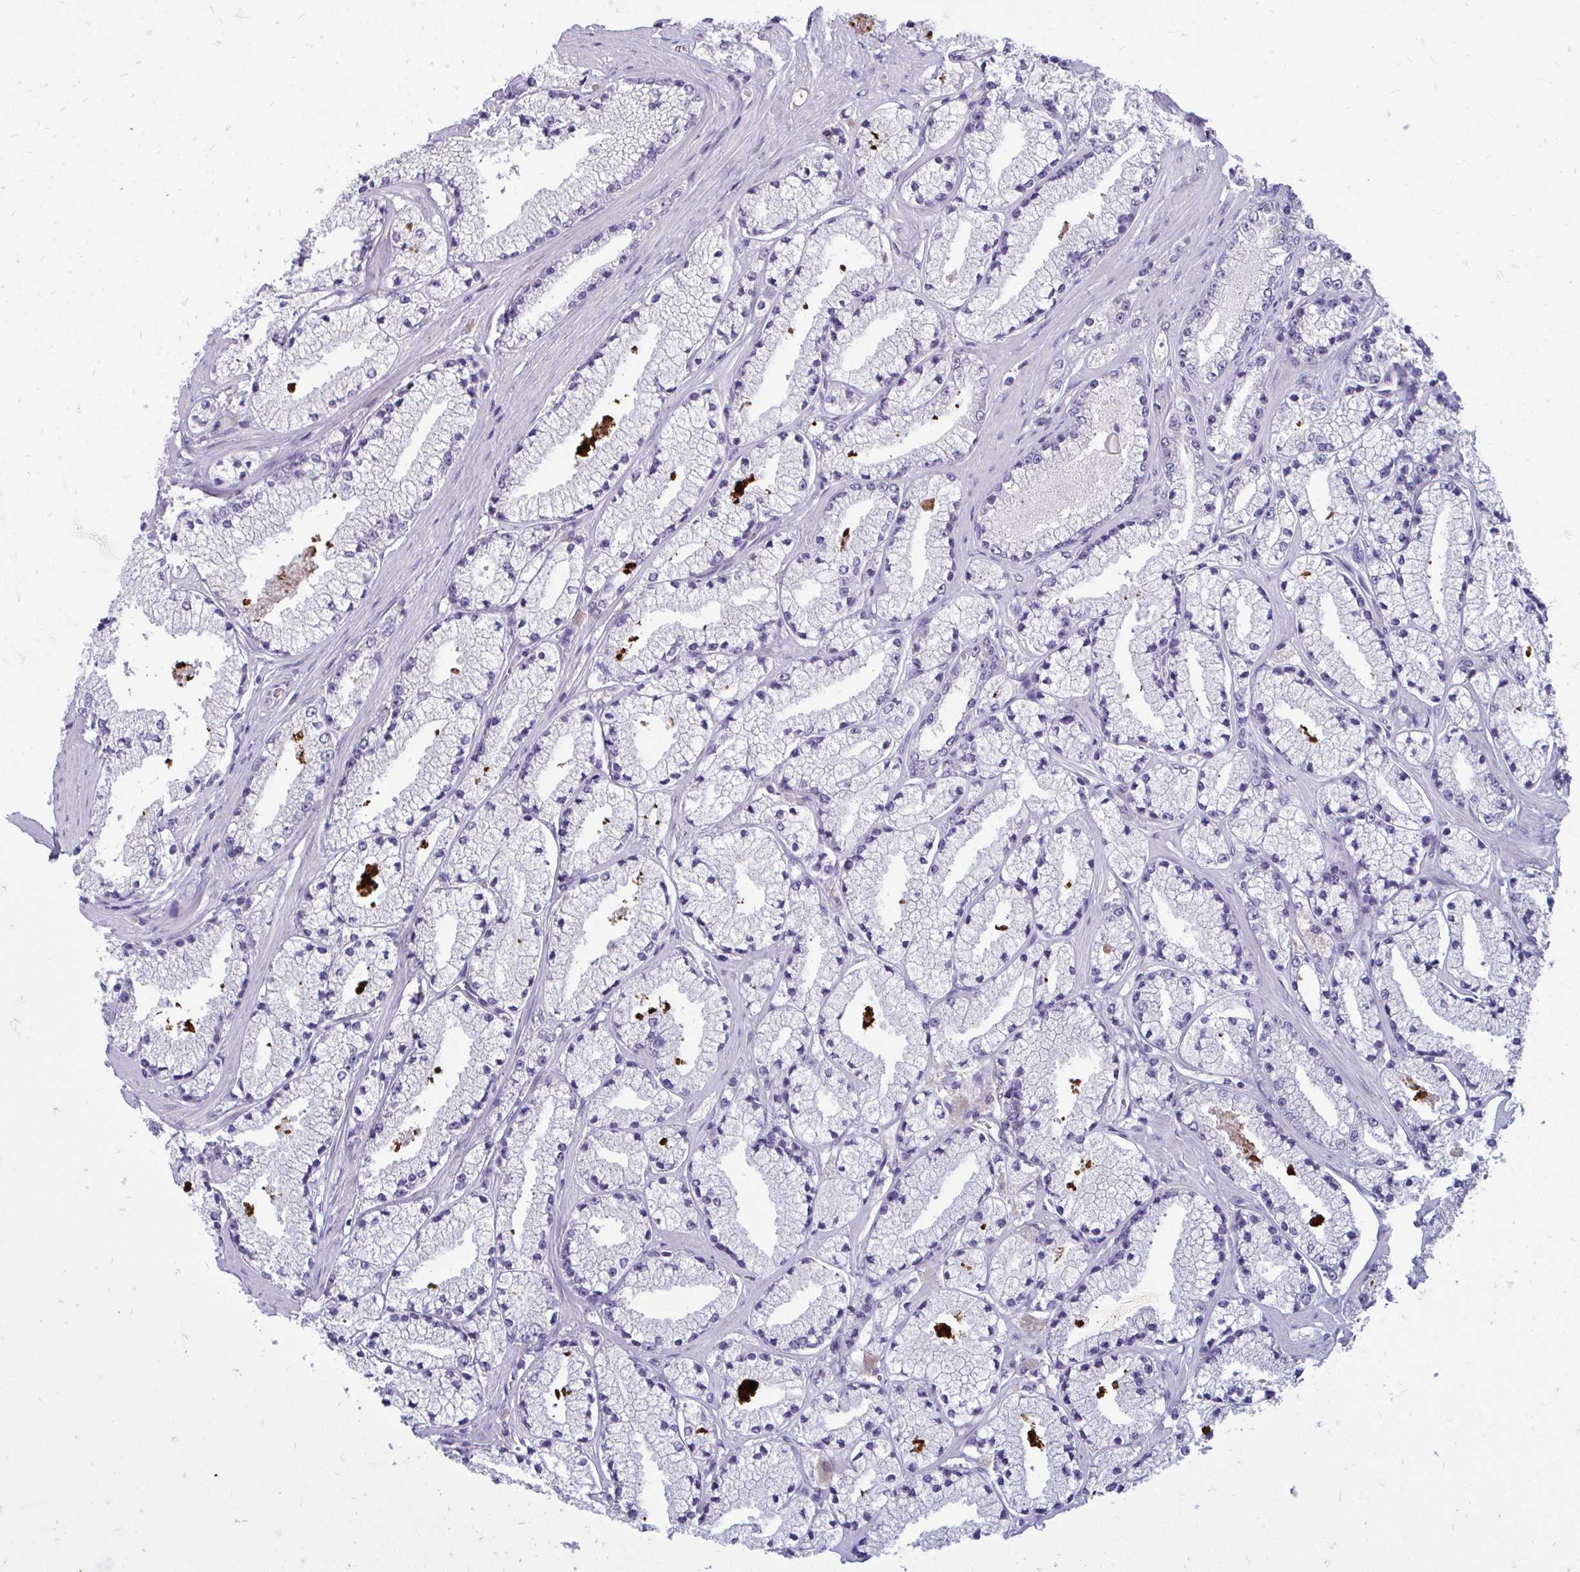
{"staining": {"intensity": "negative", "quantity": "none", "location": "none"}, "tissue": "prostate cancer", "cell_type": "Tumor cells", "image_type": "cancer", "snomed": [{"axis": "morphology", "description": "Adenocarcinoma, High grade"}, {"axis": "topography", "description": "Prostate"}], "caption": "DAB (3,3'-diaminobenzidine) immunohistochemical staining of human high-grade adenocarcinoma (prostate) reveals no significant staining in tumor cells. (Stains: DAB IHC with hematoxylin counter stain, Microscopy: brightfield microscopy at high magnification).", "gene": "ACSL5", "patient": {"sex": "male", "age": 63}}